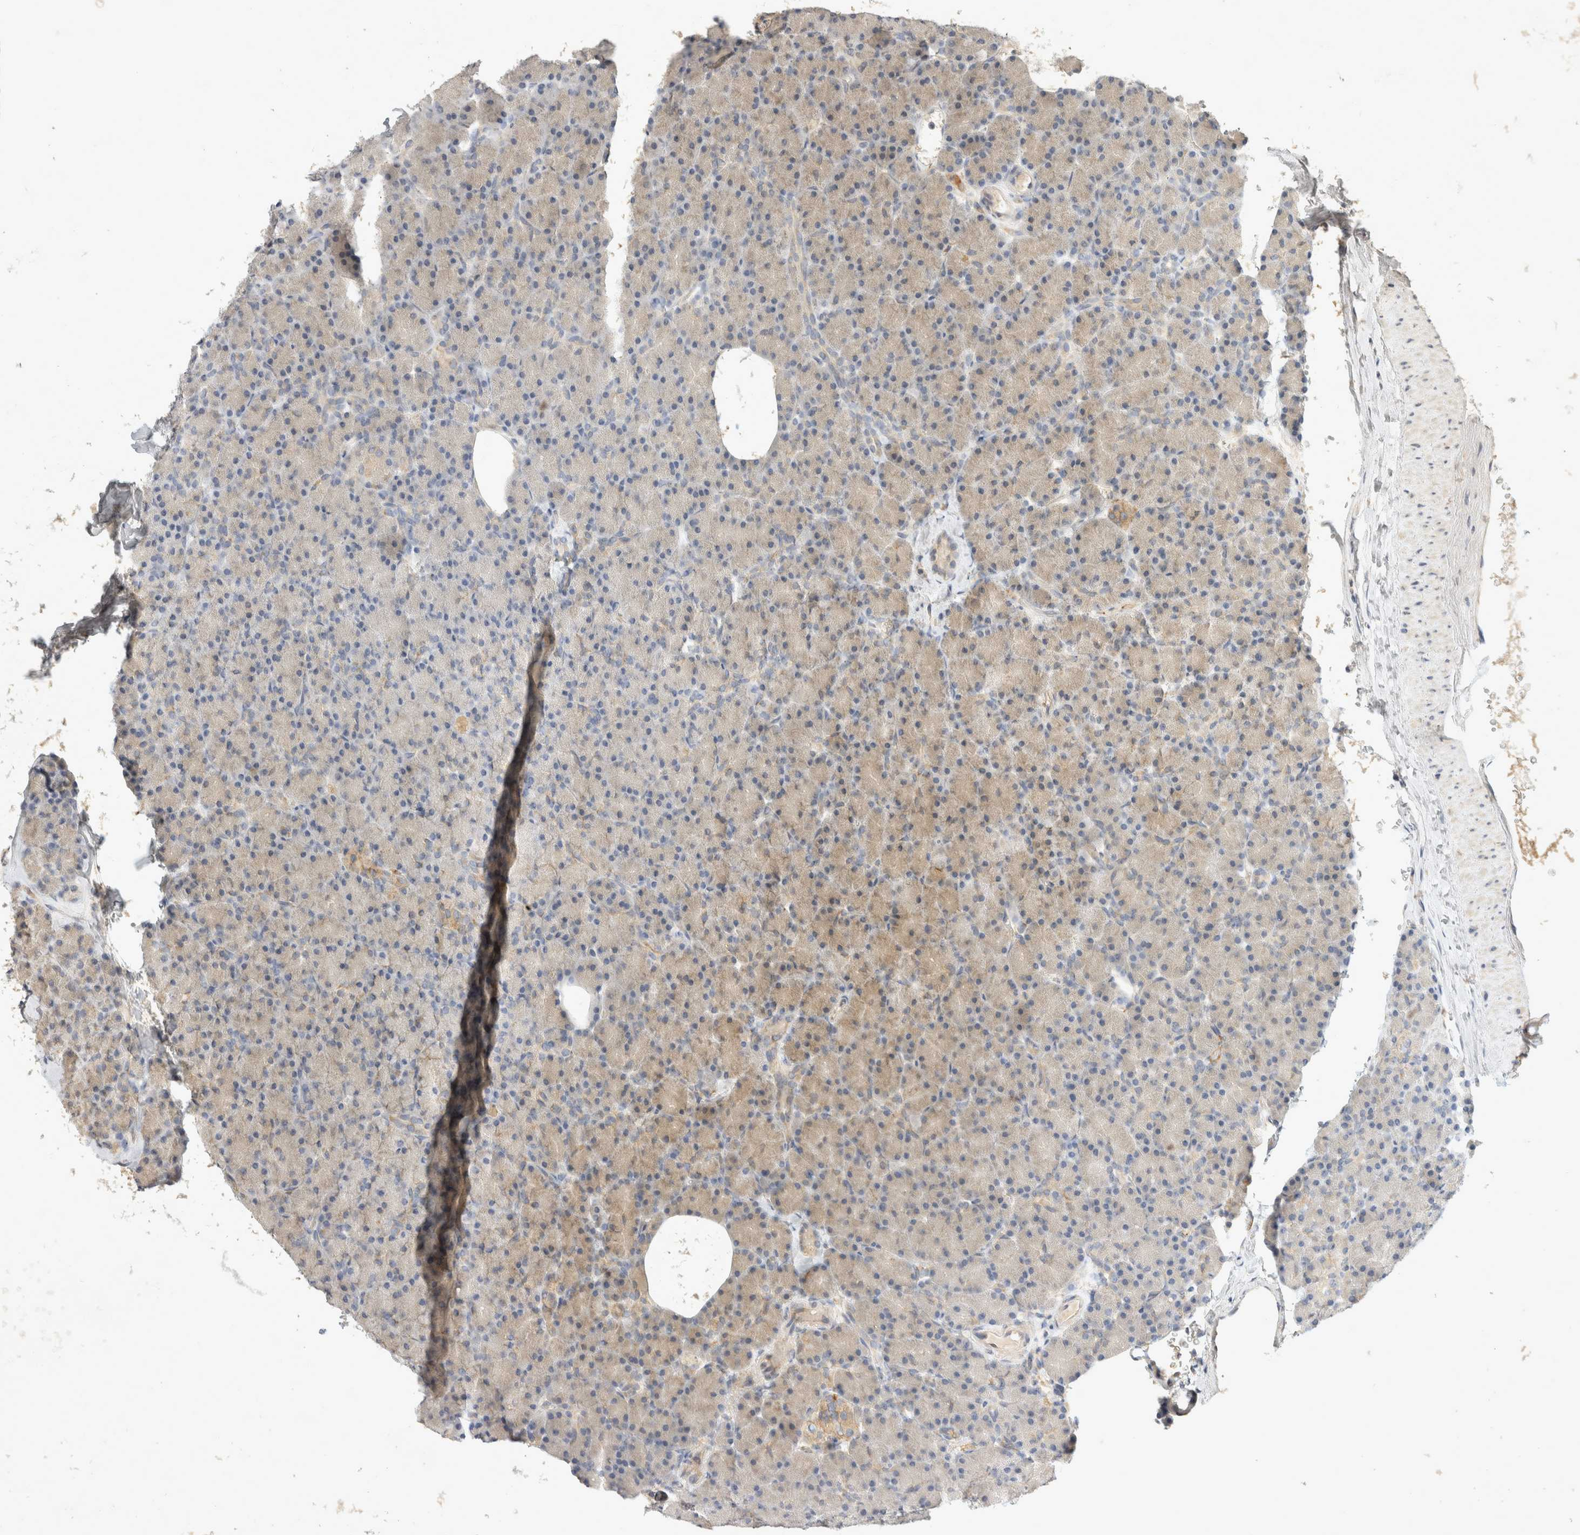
{"staining": {"intensity": "weak", "quantity": "25%-75%", "location": "cytoplasmic/membranous"}, "tissue": "pancreas", "cell_type": "Exocrine glandular cells", "image_type": "normal", "snomed": [{"axis": "morphology", "description": "Normal tissue, NOS"}, {"axis": "topography", "description": "Pancreas"}], "caption": "Pancreas stained with DAB IHC demonstrates low levels of weak cytoplasmic/membranous expression in approximately 25%-75% of exocrine glandular cells.", "gene": "EIF4G3", "patient": {"sex": "female", "age": 43}}